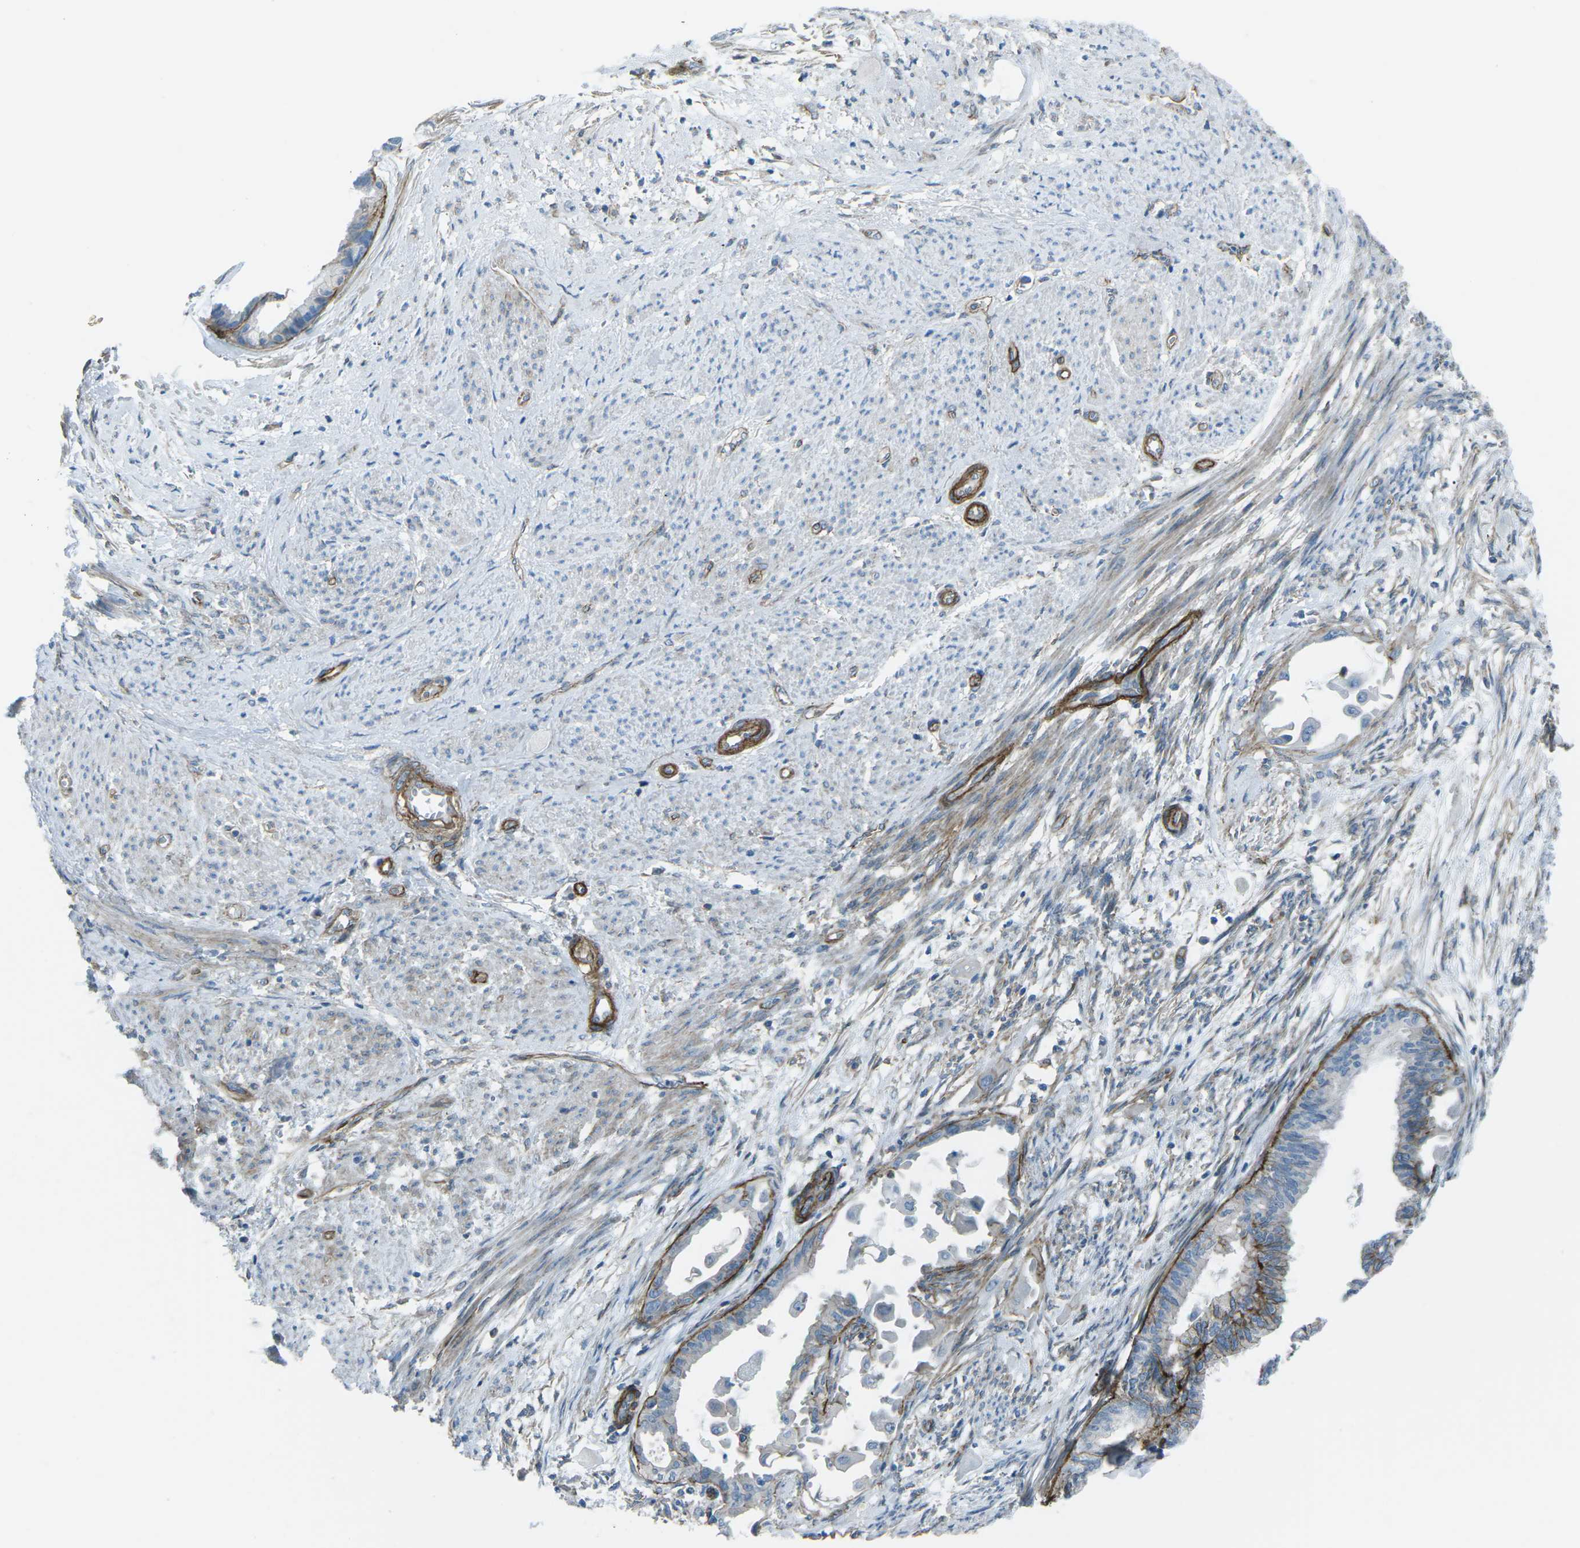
{"staining": {"intensity": "negative", "quantity": "none", "location": "none"}, "tissue": "cervical cancer", "cell_type": "Tumor cells", "image_type": "cancer", "snomed": [{"axis": "morphology", "description": "Normal tissue, NOS"}, {"axis": "morphology", "description": "Adenocarcinoma, NOS"}, {"axis": "topography", "description": "Cervix"}, {"axis": "topography", "description": "Endometrium"}], "caption": "Image shows no protein expression in tumor cells of cervical adenocarcinoma tissue.", "gene": "UTRN", "patient": {"sex": "female", "age": 86}}